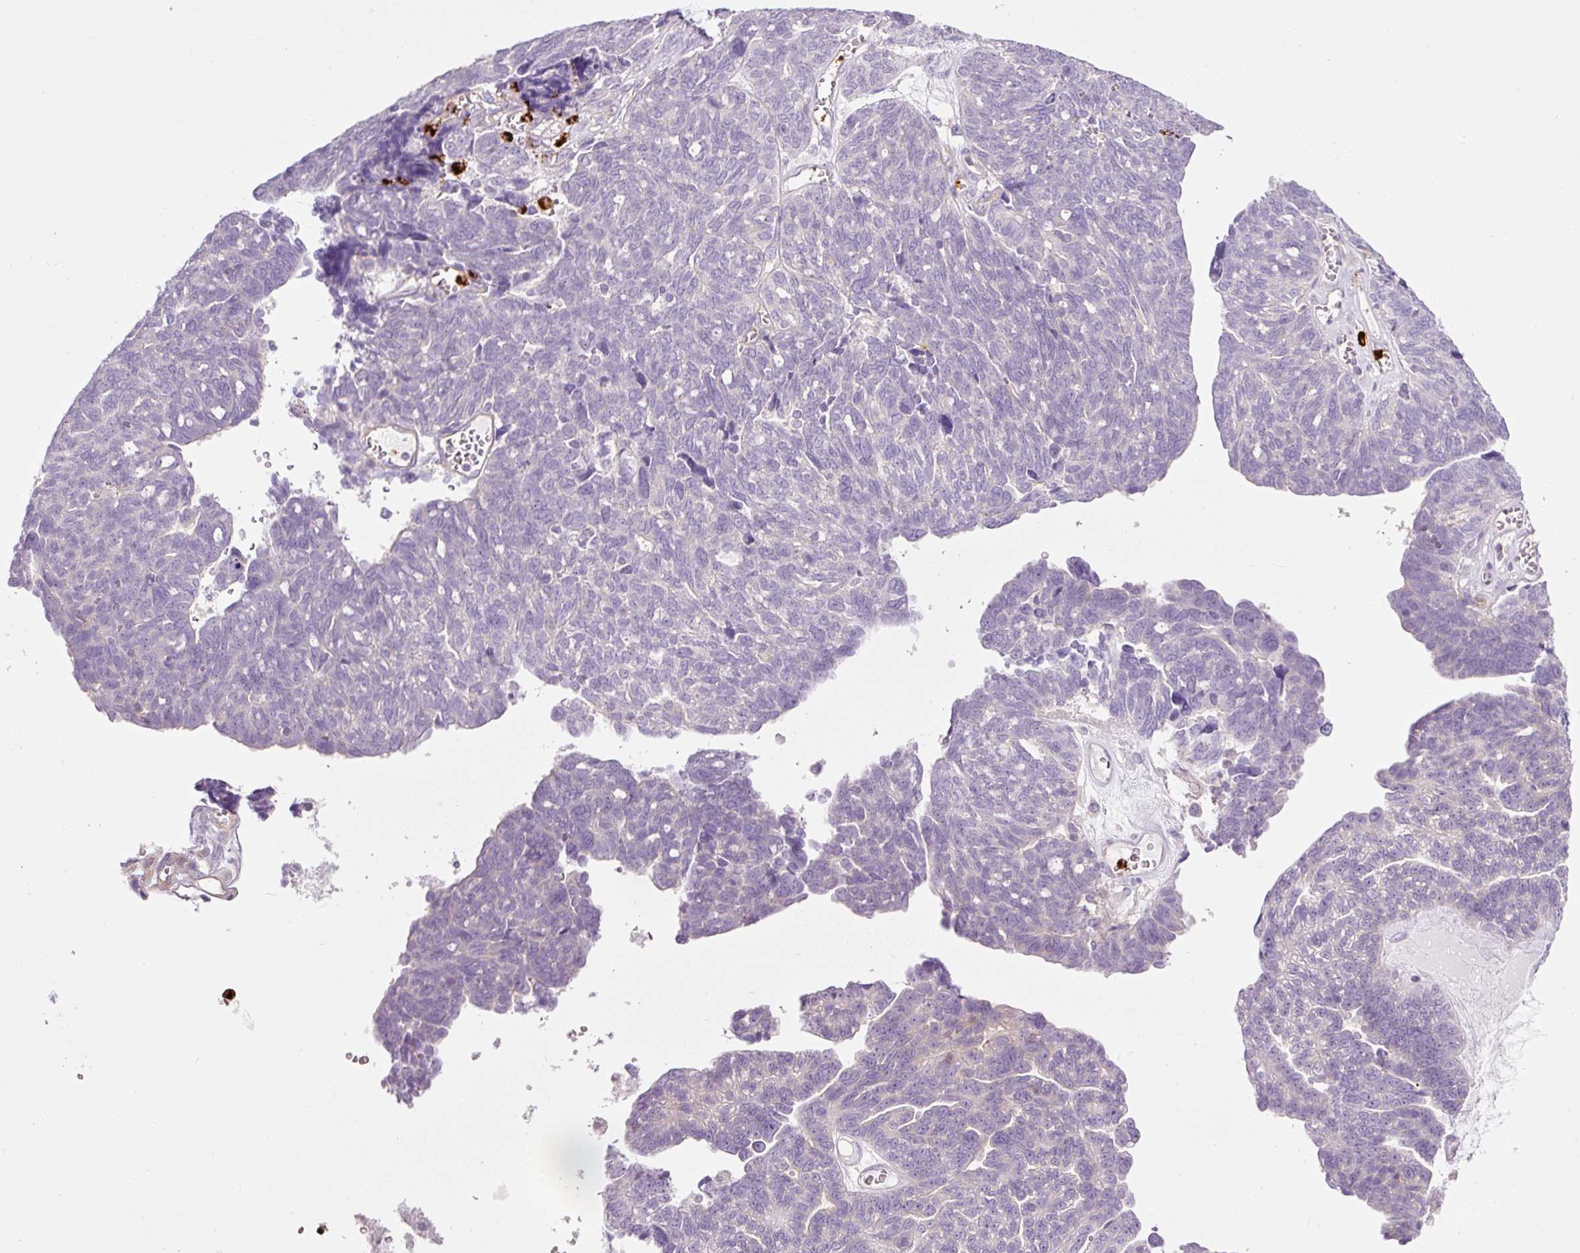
{"staining": {"intensity": "negative", "quantity": "none", "location": "none"}, "tissue": "ovarian cancer", "cell_type": "Tumor cells", "image_type": "cancer", "snomed": [{"axis": "morphology", "description": "Cystadenocarcinoma, serous, NOS"}, {"axis": "topography", "description": "Ovary"}], "caption": "This is an immunohistochemistry histopathology image of human ovarian serous cystadenocarcinoma. There is no positivity in tumor cells.", "gene": "MAP3K3", "patient": {"sex": "female", "age": 79}}